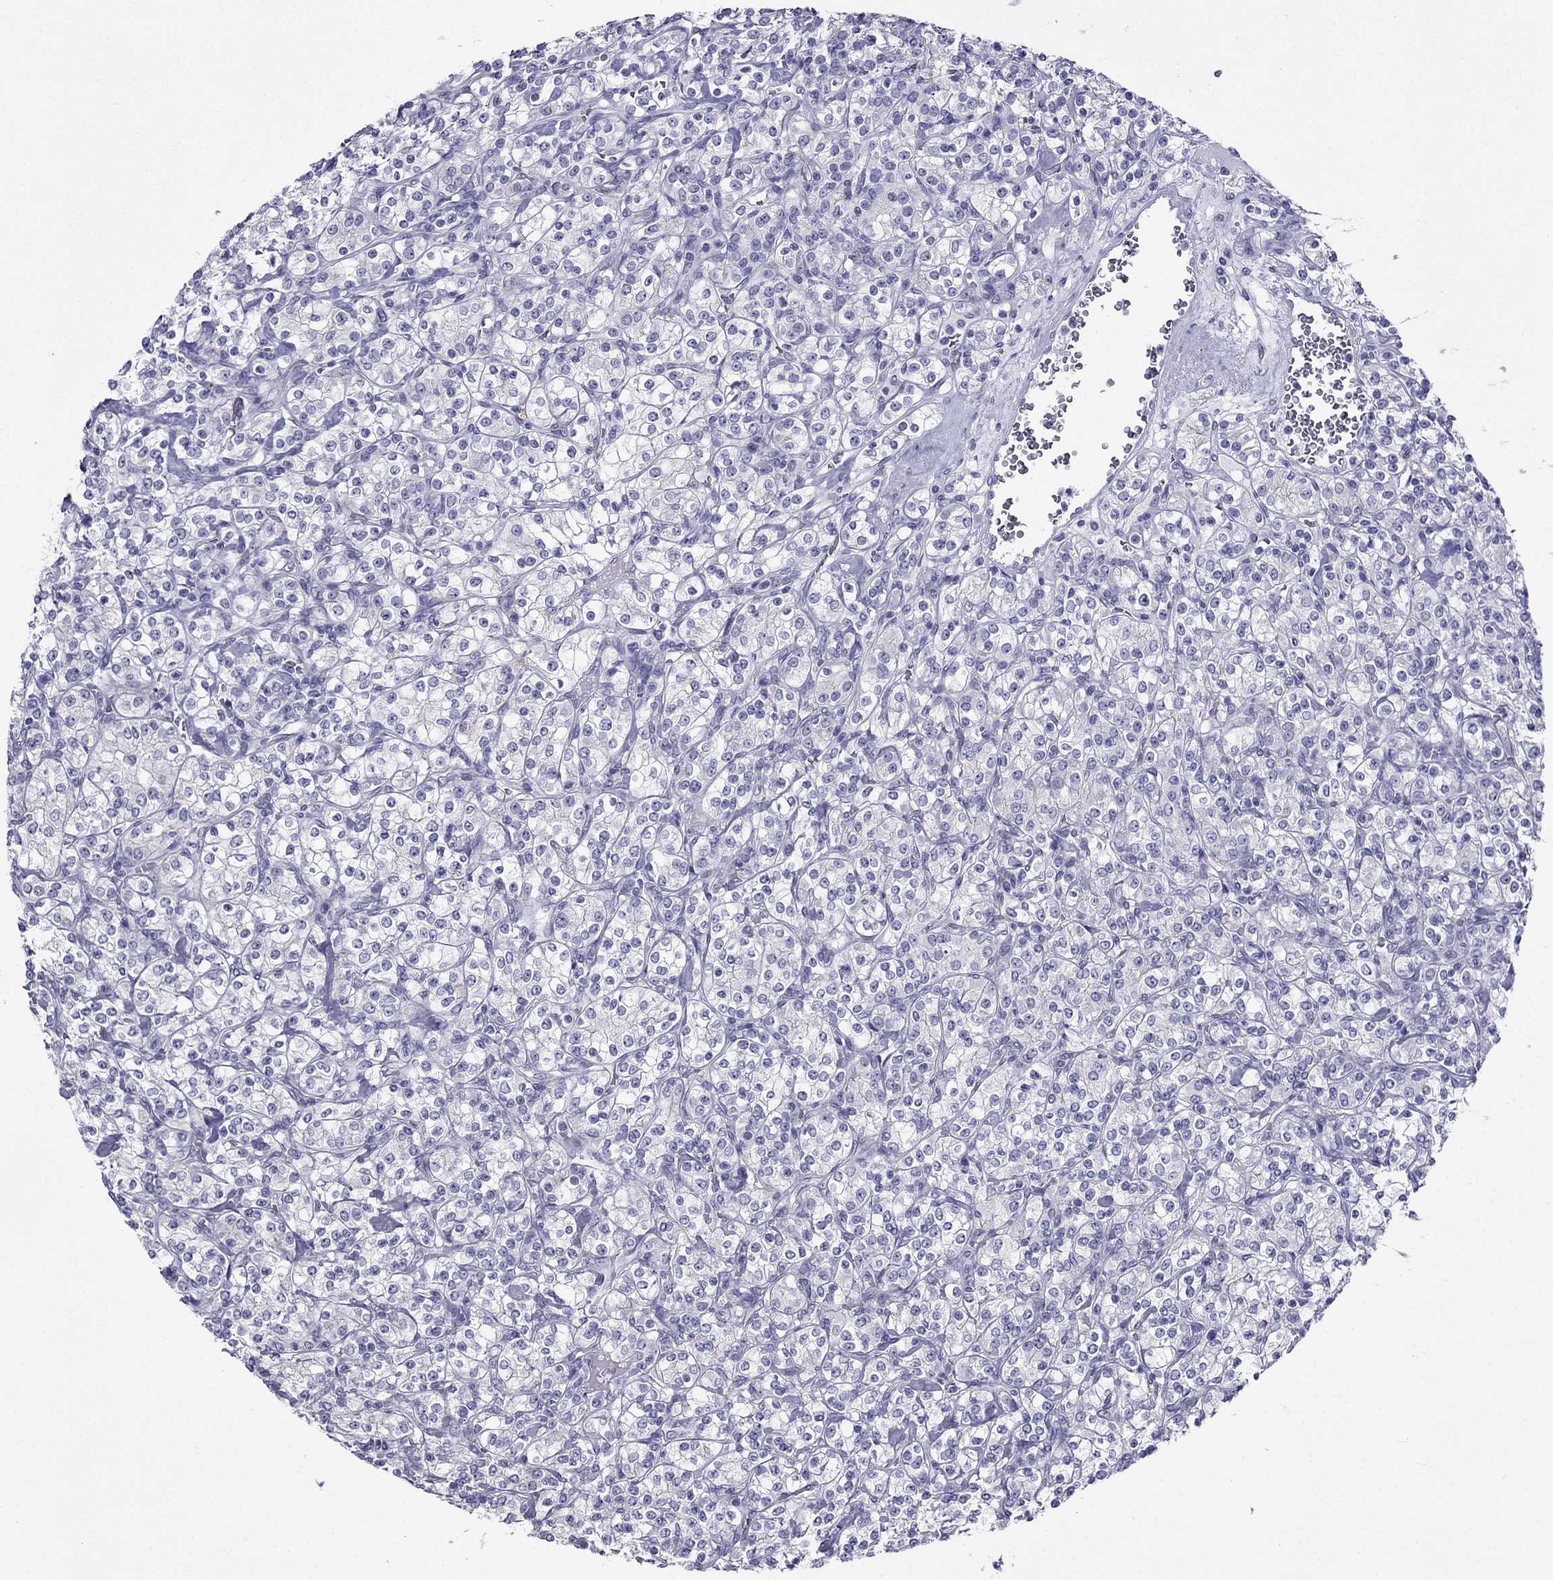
{"staining": {"intensity": "negative", "quantity": "none", "location": "none"}, "tissue": "renal cancer", "cell_type": "Tumor cells", "image_type": "cancer", "snomed": [{"axis": "morphology", "description": "Adenocarcinoma, NOS"}, {"axis": "topography", "description": "Kidney"}], "caption": "High magnification brightfield microscopy of renal cancer (adenocarcinoma) stained with DAB (3,3'-diaminobenzidine) (brown) and counterstained with hematoxylin (blue): tumor cells show no significant staining.", "gene": "MGP", "patient": {"sex": "male", "age": 77}}